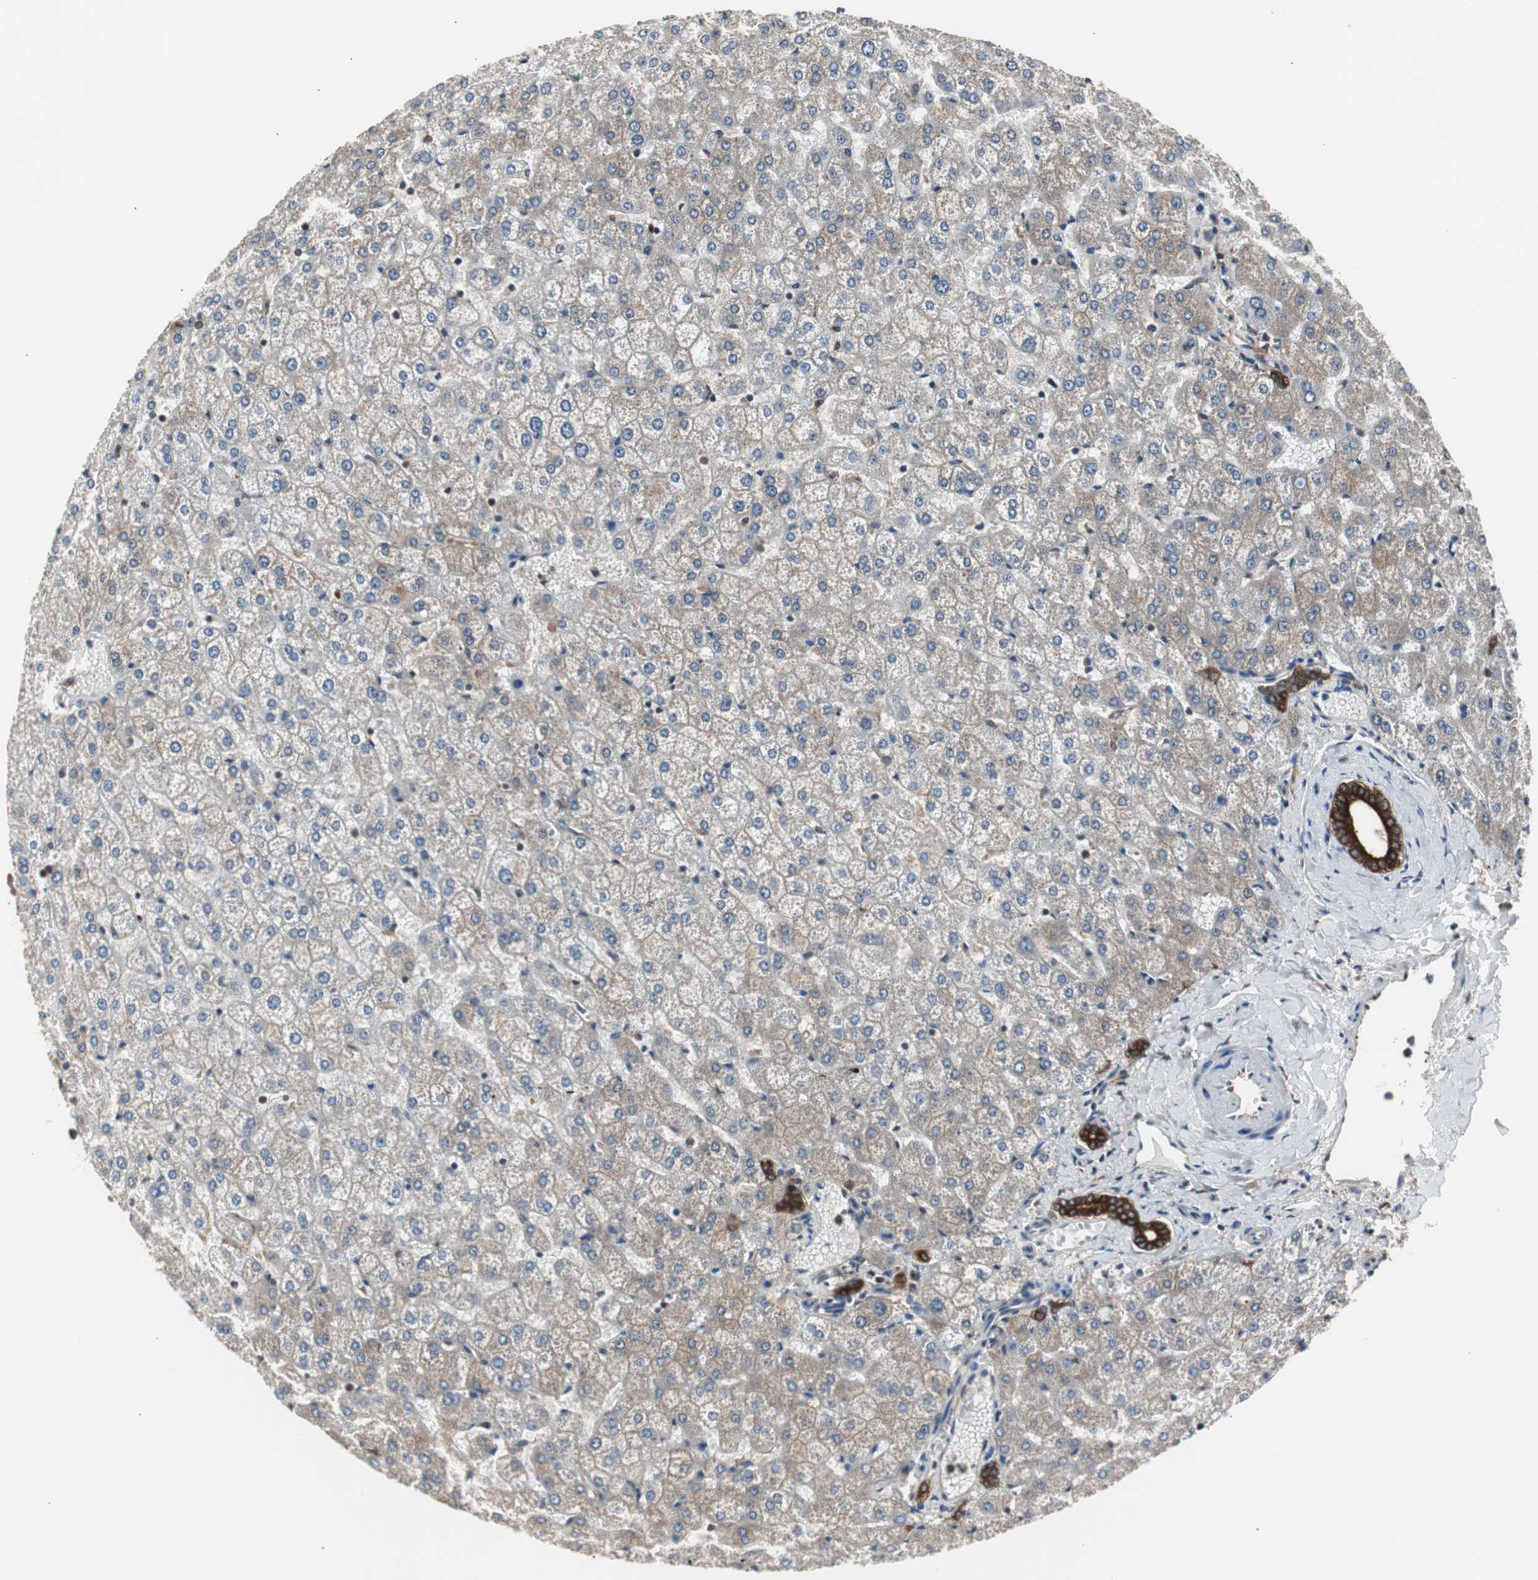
{"staining": {"intensity": "strong", "quantity": ">75%", "location": "cytoplasmic/membranous"}, "tissue": "liver", "cell_type": "Cholangiocytes", "image_type": "normal", "snomed": [{"axis": "morphology", "description": "Normal tissue, NOS"}, {"axis": "topography", "description": "Liver"}], "caption": "Immunohistochemistry (IHC) of normal human liver displays high levels of strong cytoplasmic/membranous positivity in about >75% of cholangiocytes.", "gene": "CAPNS1", "patient": {"sex": "female", "age": 32}}